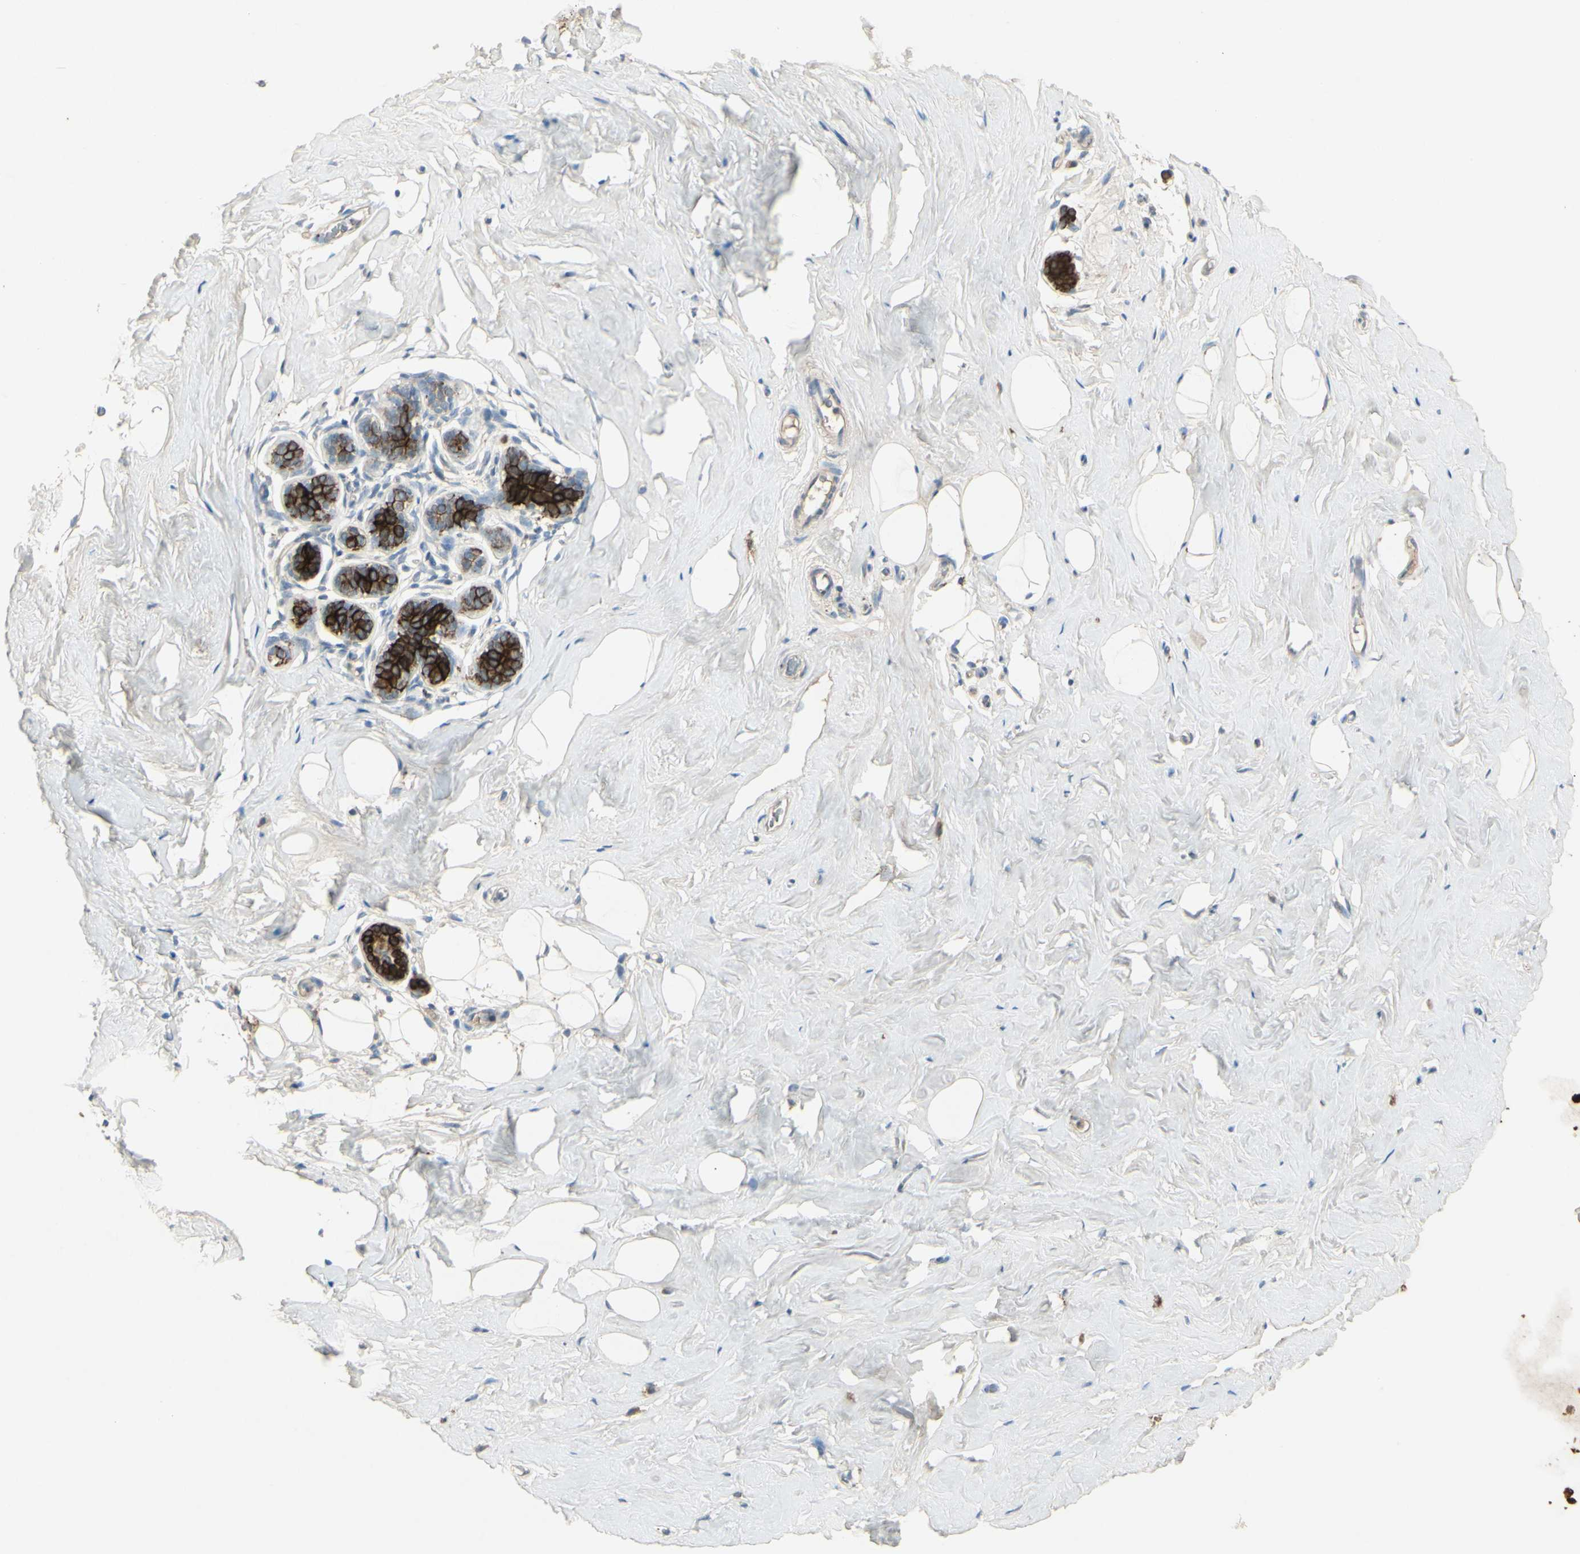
{"staining": {"intensity": "negative", "quantity": "none", "location": "none"}, "tissue": "breast", "cell_type": "Adipocytes", "image_type": "normal", "snomed": [{"axis": "morphology", "description": "Normal tissue, NOS"}, {"axis": "topography", "description": "Breast"}], "caption": "Immunohistochemistry image of benign breast stained for a protein (brown), which displays no staining in adipocytes. (Brightfield microscopy of DAB (3,3'-diaminobenzidine) IHC at high magnification).", "gene": "TIMM21", "patient": {"sex": "female", "age": 75}}